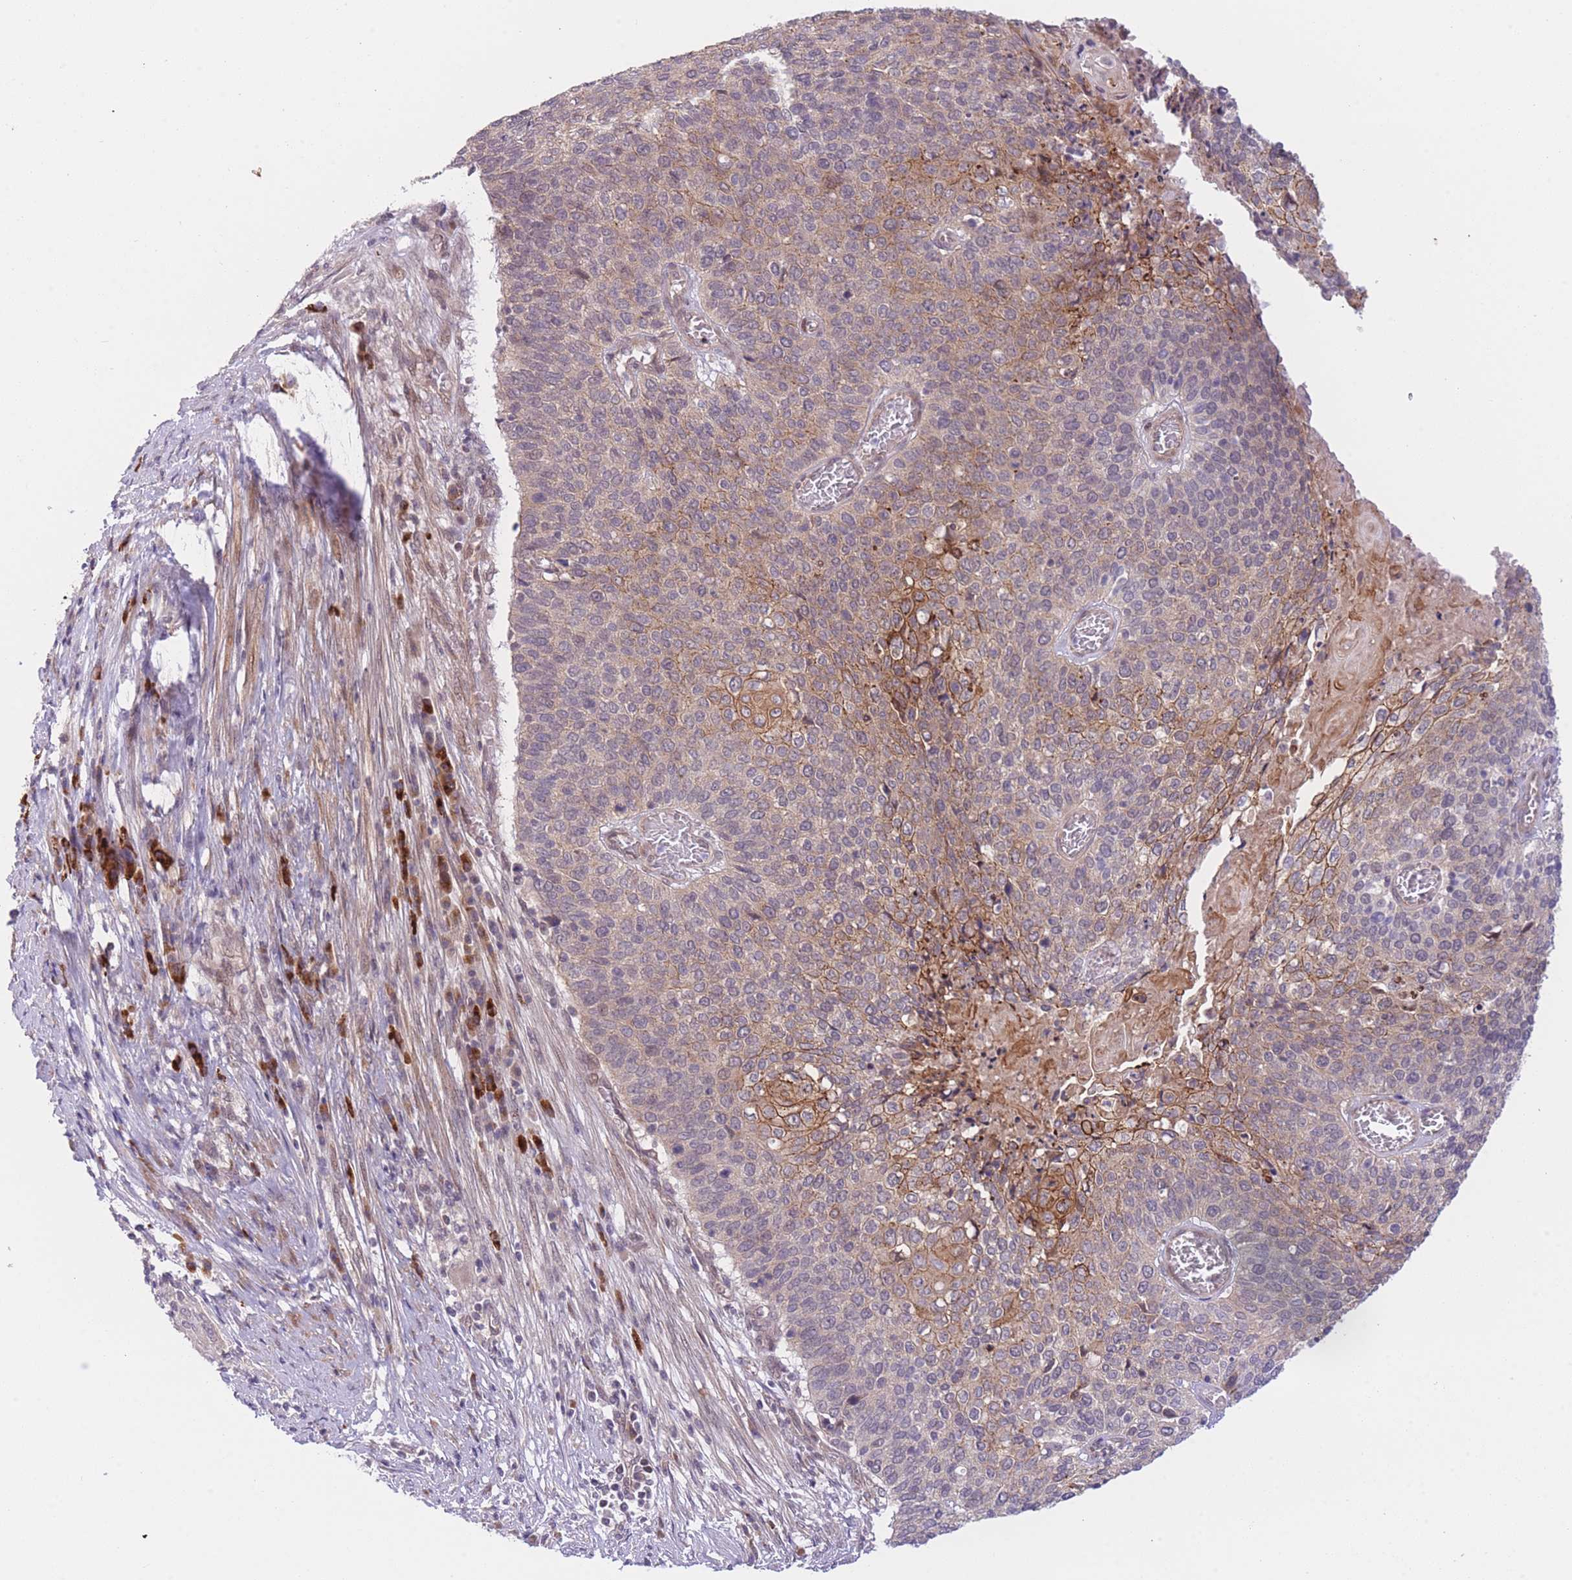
{"staining": {"intensity": "strong", "quantity": "<25%", "location": "cytoplasmic/membranous"}, "tissue": "cervical cancer", "cell_type": "Tumor cells", "image_type": "cancer", "snomed": [{"axis": "morphology", "description": "Squamous cell carcinoma, NOS"}, {"axis": "topography", "description": "Cervix"}], "caption": "Human cervical cancer stained with a protein marker demonstrates strong staining in tumor cells.", "gene": "CDC25B", "patient": {"sex": "female", "age": 39}}